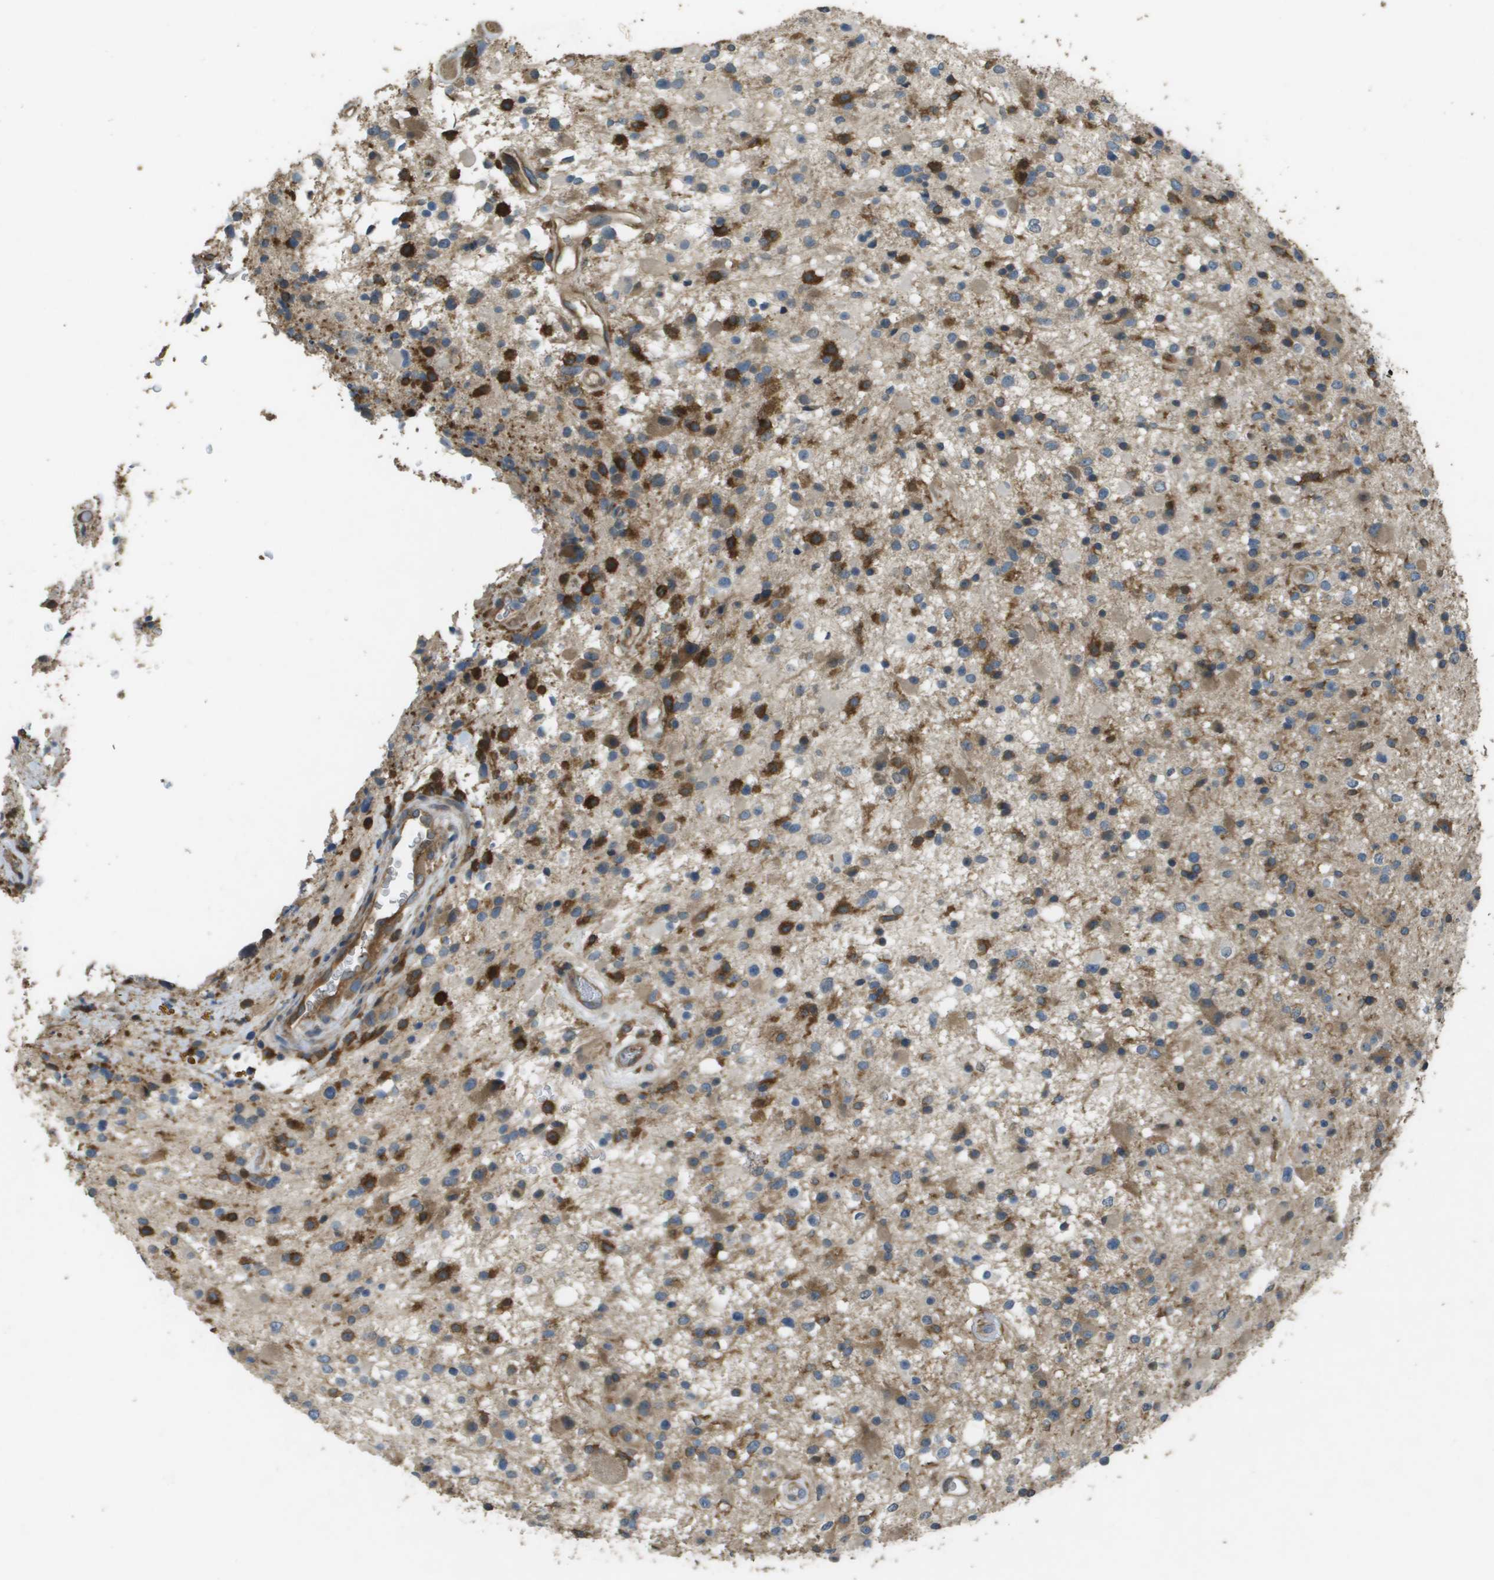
{"staining": {"intensity": "strong", "quantity": "<25%", "location": "cytoplasmic/membranous"}, "tissue": "glioma", "cell_type": "Tumor cells", "image_type": "cancer", "snomed": [{"axis": "morphology", "description": "Glioma, malignant, High grade"}, {"axis": "topography", "description": "Brain"}], "caption": "Immunohistochemistry micrograph of neoplastic tissue: human glioma stained using IHC reveals medium levels of strong protein expression localized specifically in the cytoplasmic/membranous of tumor cells, appearing as a cytoplasmic/membranous brown color.", "gene": "CORO1B", "patient": {"sex": "male", "age": 33}}